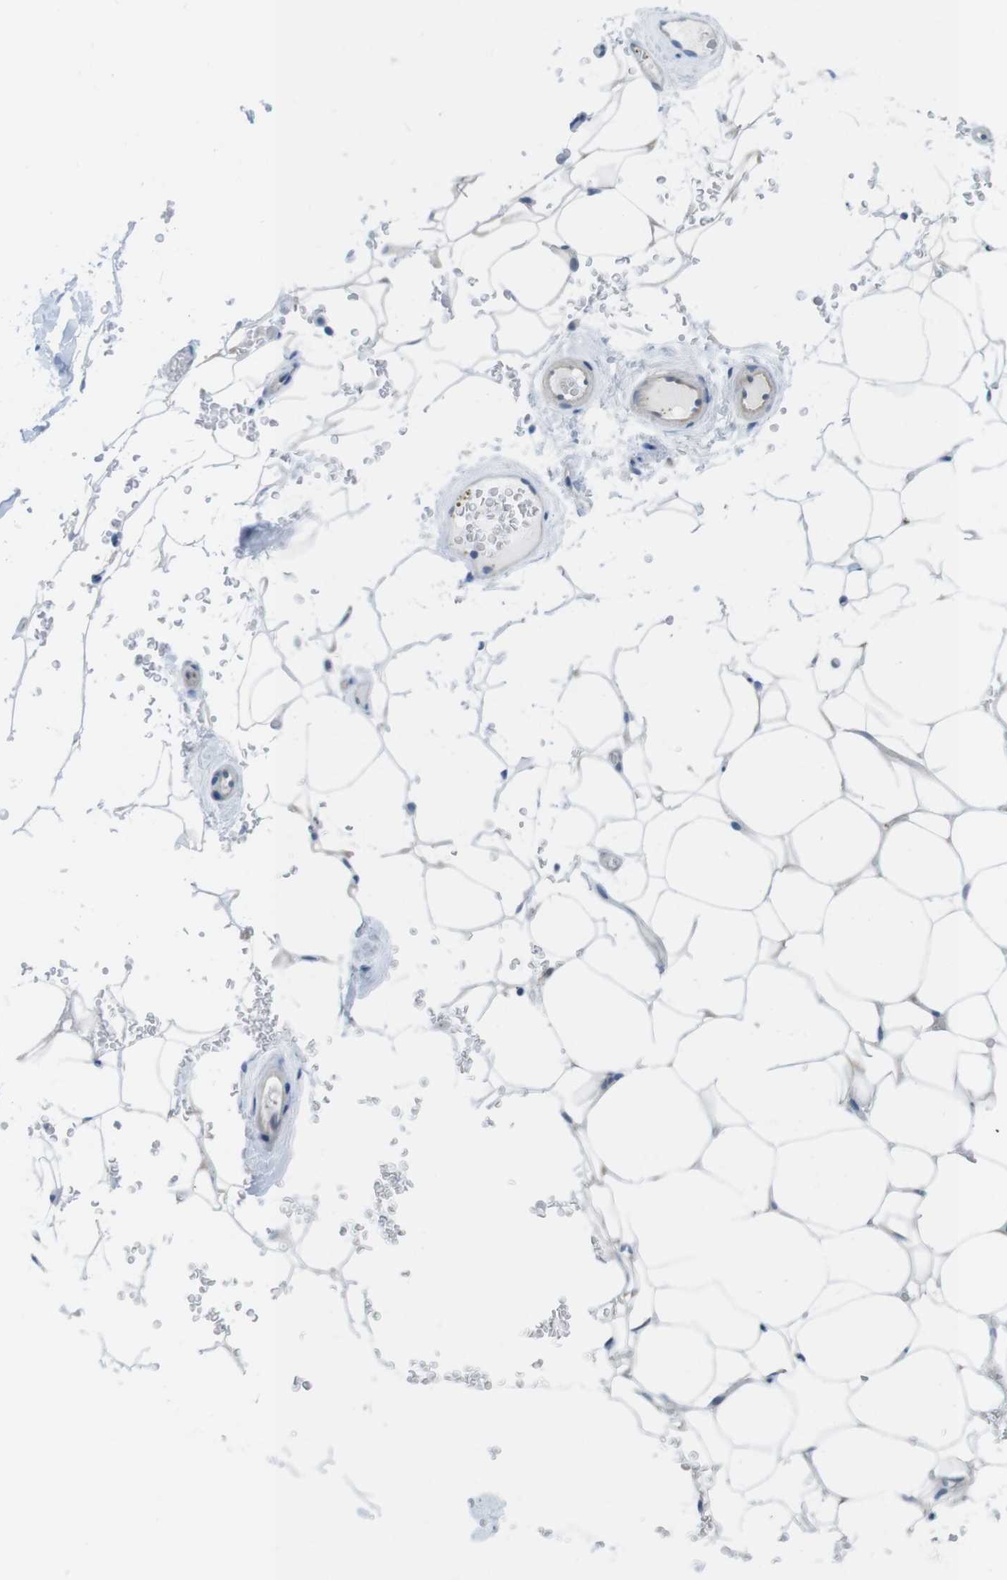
{"staining": {"intensity": "negative", "quantity": "none", "location": "none"}, "tissue": "adipose tissue", "cell_type": "Adipocytes", "image_type": "normal", "snomed": [{"axis": "morphology", "description": "Normal tissue, NOS"}, {"axis": "topography", "description": "Peripheral nerve tissue"}], "caption": "Immunohistochemistry of benign adipose tissue demonstrates no expression in adipocytes.", "gene": "CASP2", "patient": {"sex": "male", "age": 70}}